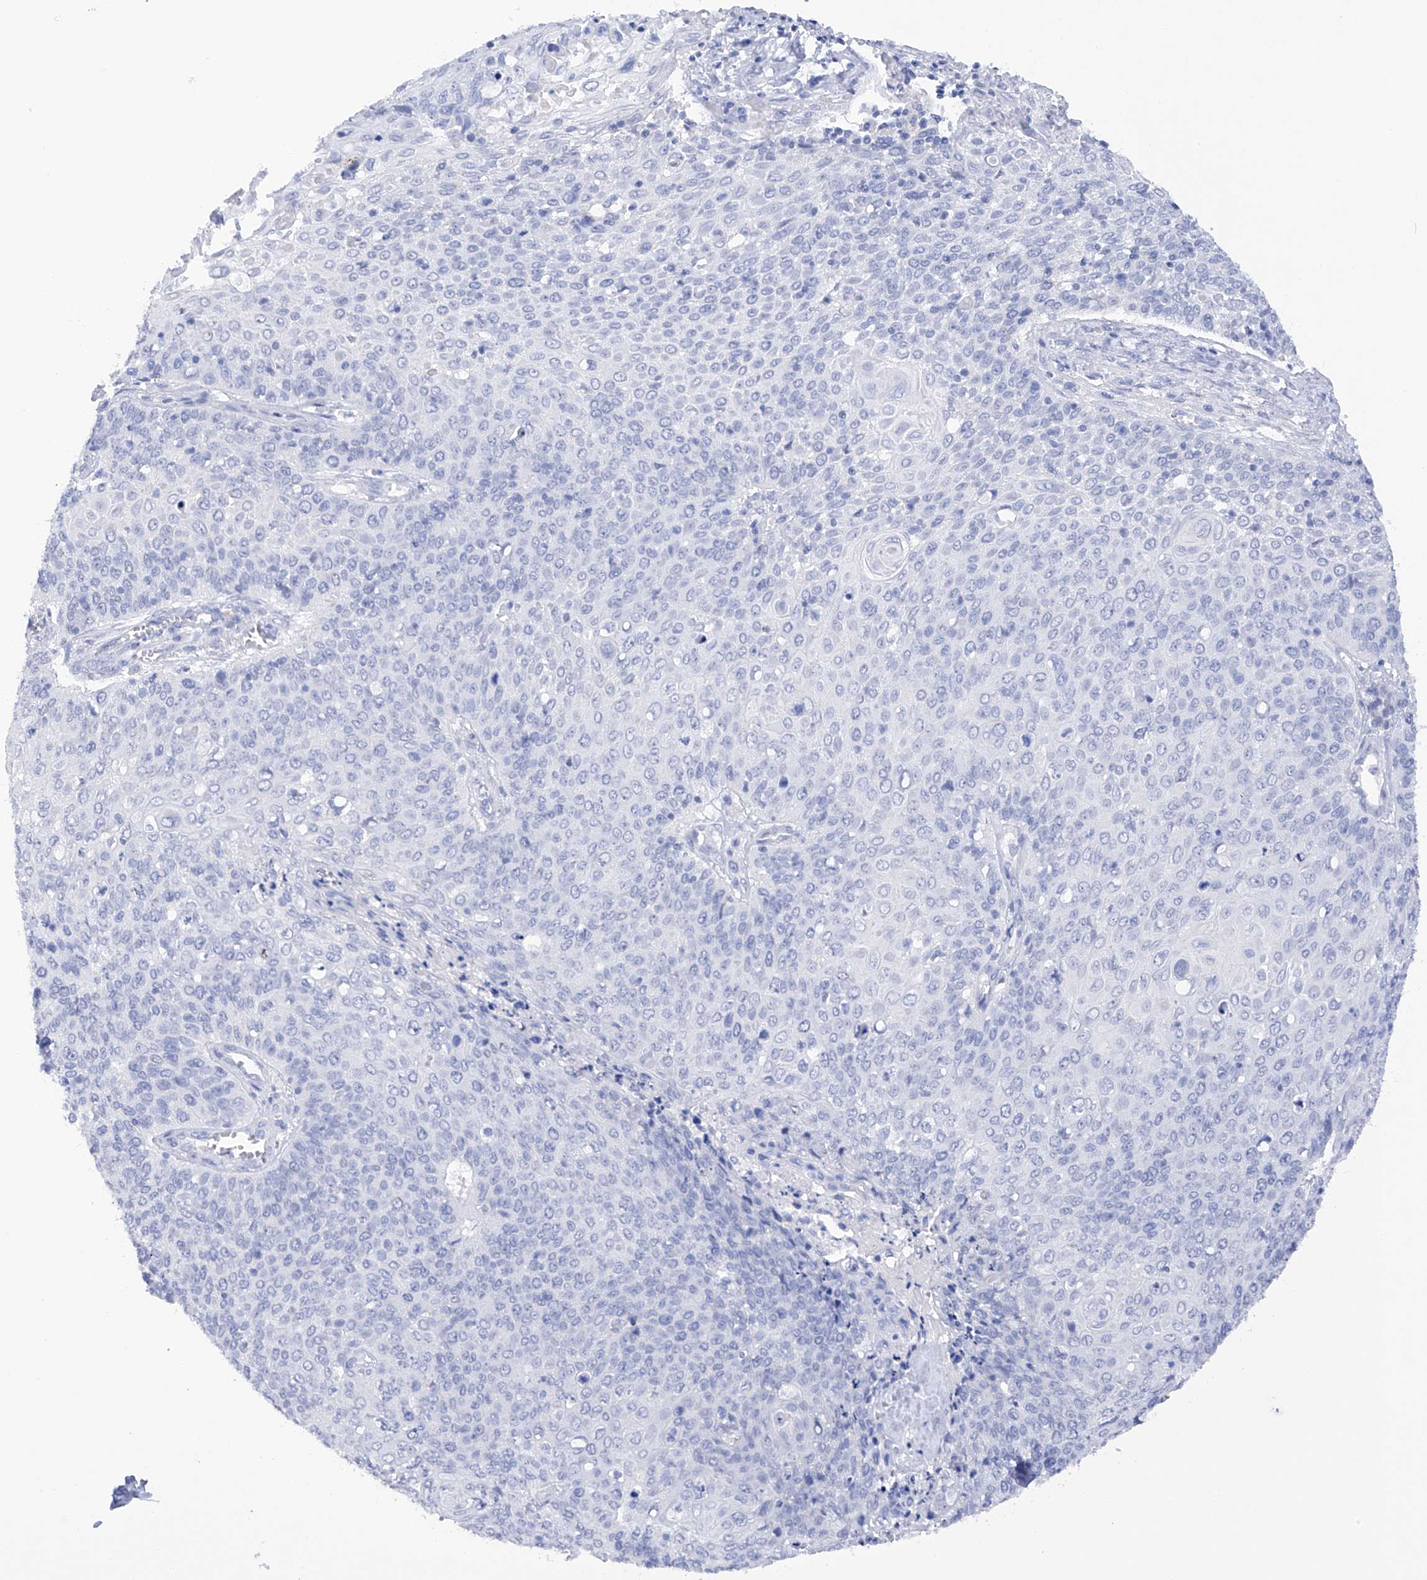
{"staining": {"intensity": "negative", "quantity": "none", "location": "none"}, "tissue": "cervical cancer", "cell_type": "Tumor cells", "image_type": "cancer", "snomed": [{"axis": "morphology", "description": "Squamous cell carcinoma, NOS"}, {"axis": "topography", "description": "Cervix"}], "caption": "There is no significant staining in tumor cells of cervical cancer. The staining is performed using DAB (3,3'-diaminobenzidine) brown chromogen with nuclei counter-stained in using hematoxylin.", "gene": "FLG", "patient": {"sex": "female", "age": 39}}